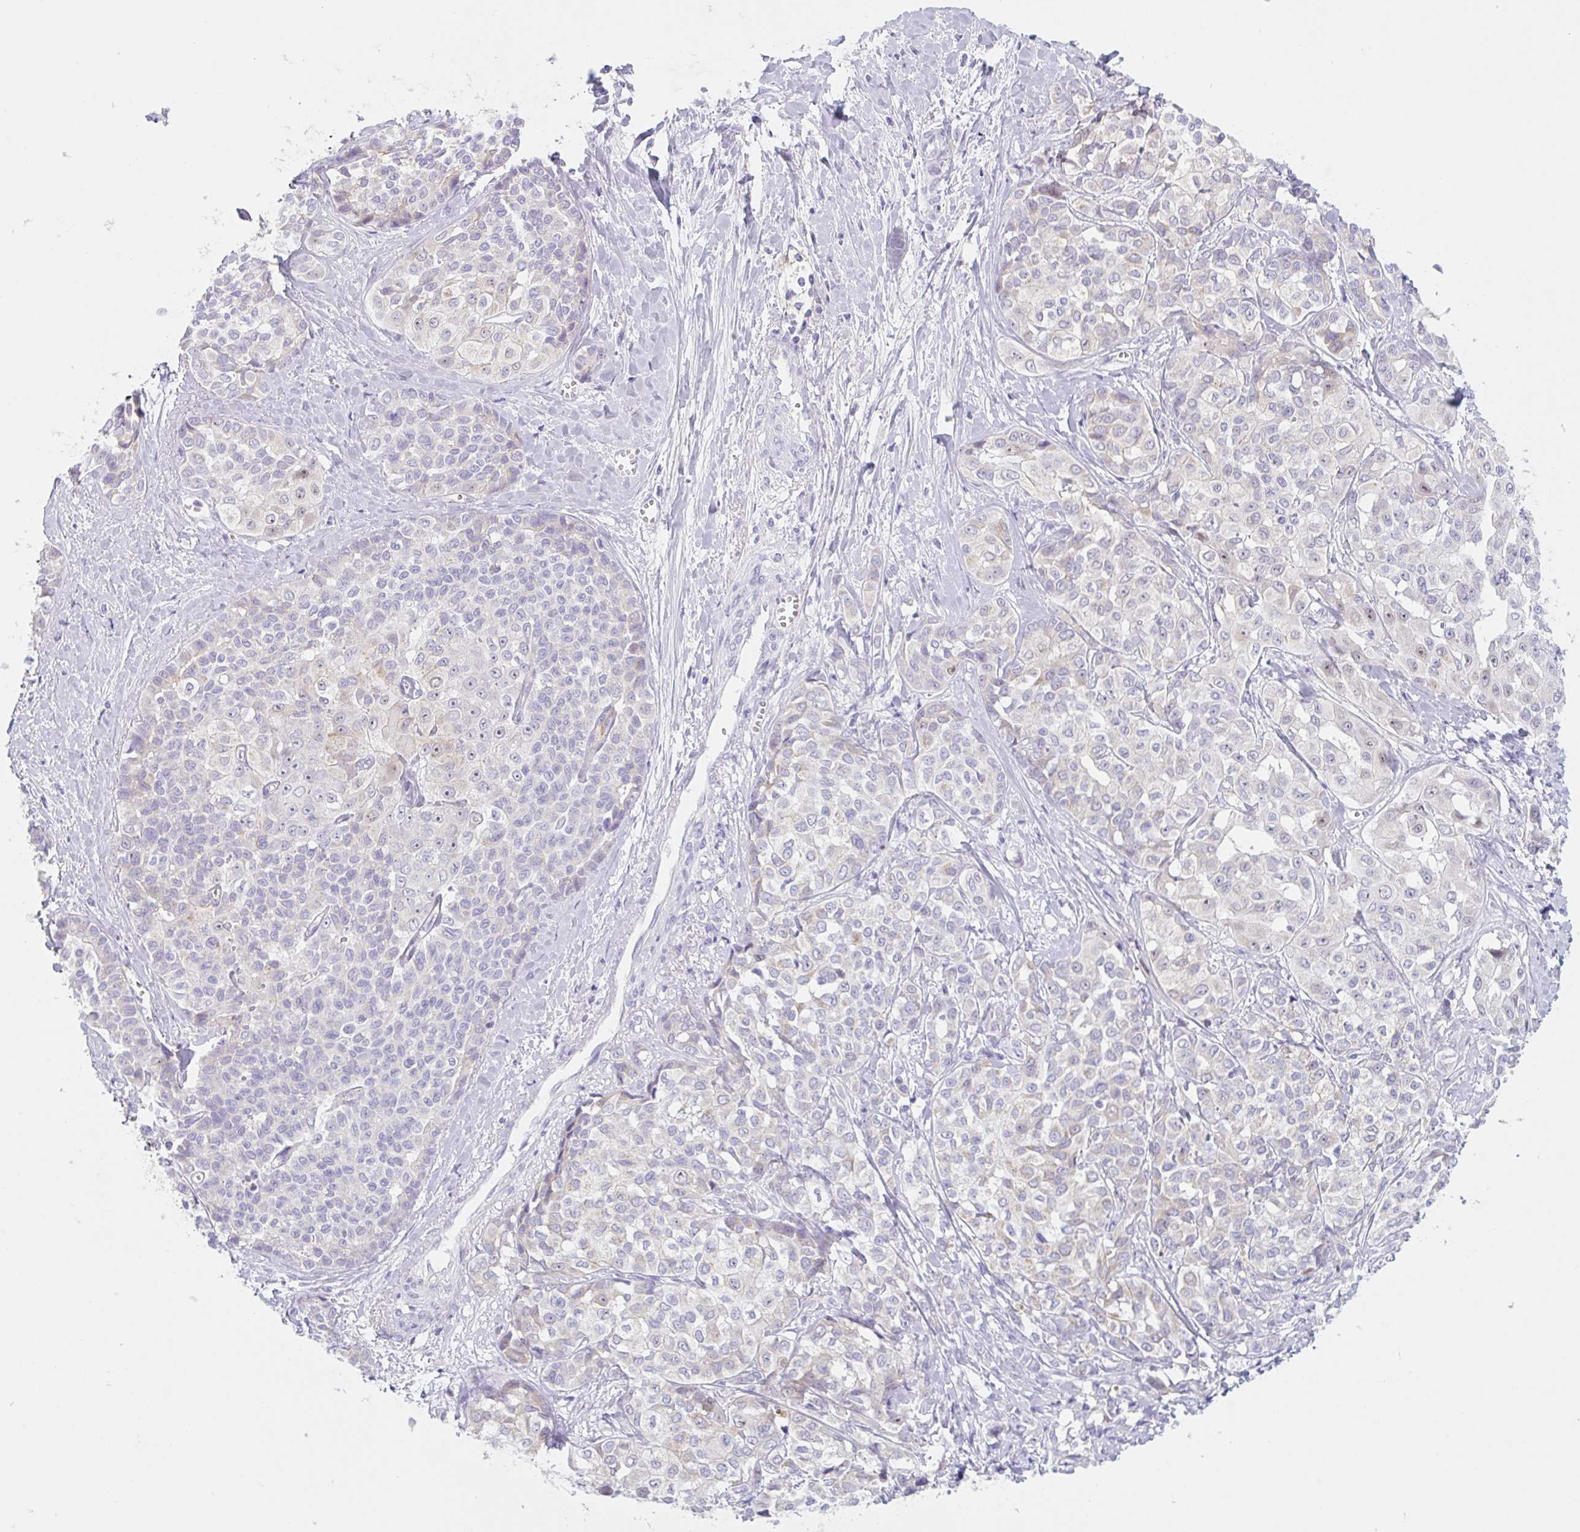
{"staining": {"intensity": "negative", "quantity": "none", "location": "none"}, "tissue": "liver cancer", "cell_type": "Tumor cells", "image_type": "cancer", "snomed": [{"axis": "morphology", "description": "Cholangiocarcinoma"}, {"axis": "topography", "description": "Liver"}], "caption": "DAB immunohistochemical staining of liver cancer (cholangiocarcinoma) shows no significant expression in tumor cells.", "gene": "LYVE1", "patient": {"sex": "female", "age": 77}}